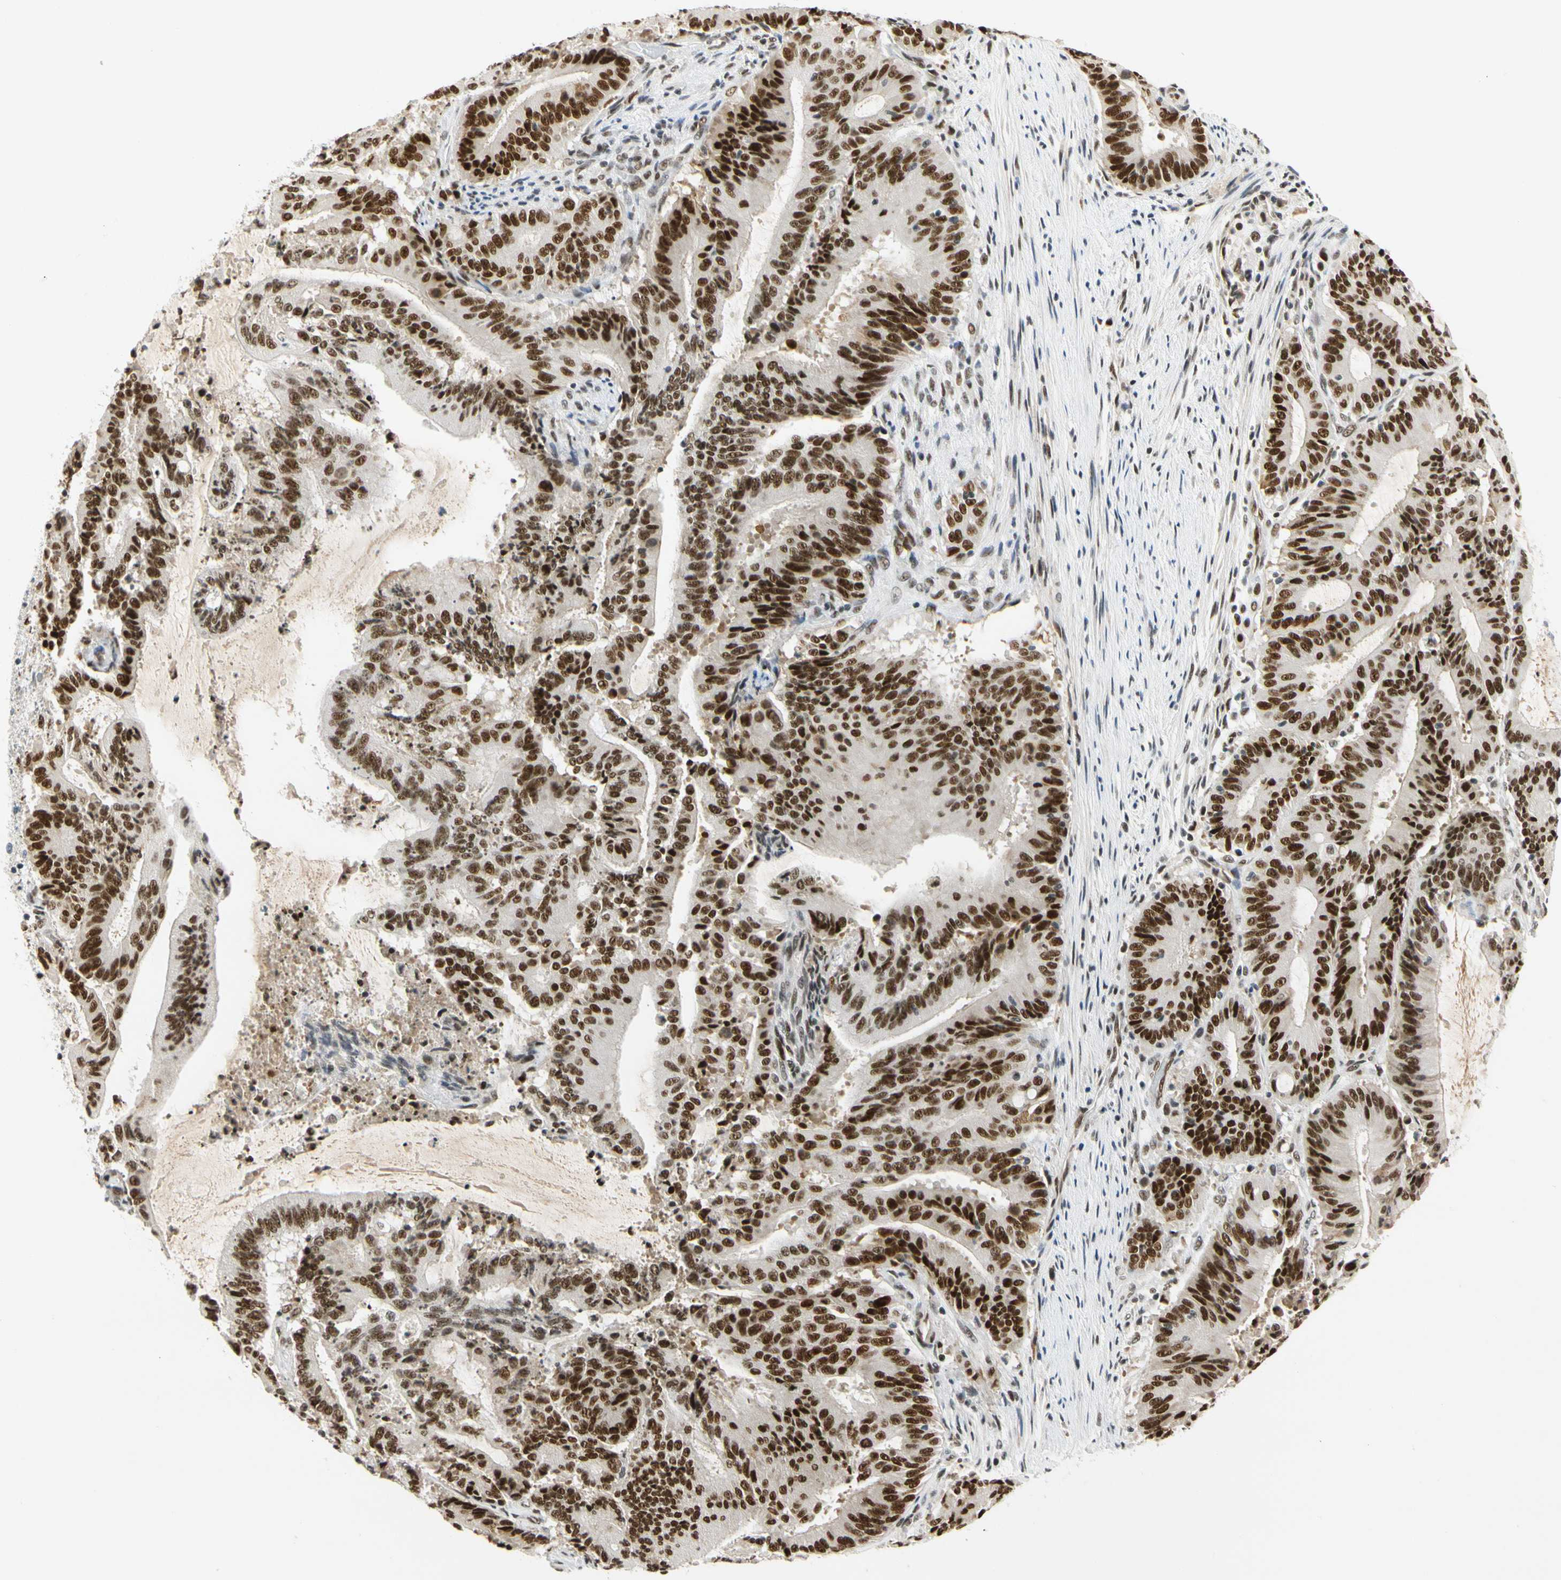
{"staining": {"intensity": "strong", "quantity": ">75%", "location": "nuclear"}, "tissue": "liver cancer", "cell_type": "Tumor cells", "image_type": "cancer", "snomed": [{"axis": "morphology", "description": "Cholangiocarcinoma"}, {"axis": "topography", "description": "Liver"}], "caption": "Brown immunohistochemical staining in liver cholangiocarcinoma displays strong nuclear staining in about >75% of tumor cells.", "gene": "ZSCAN16", "patient": {"sex": "female", "age": 73}}